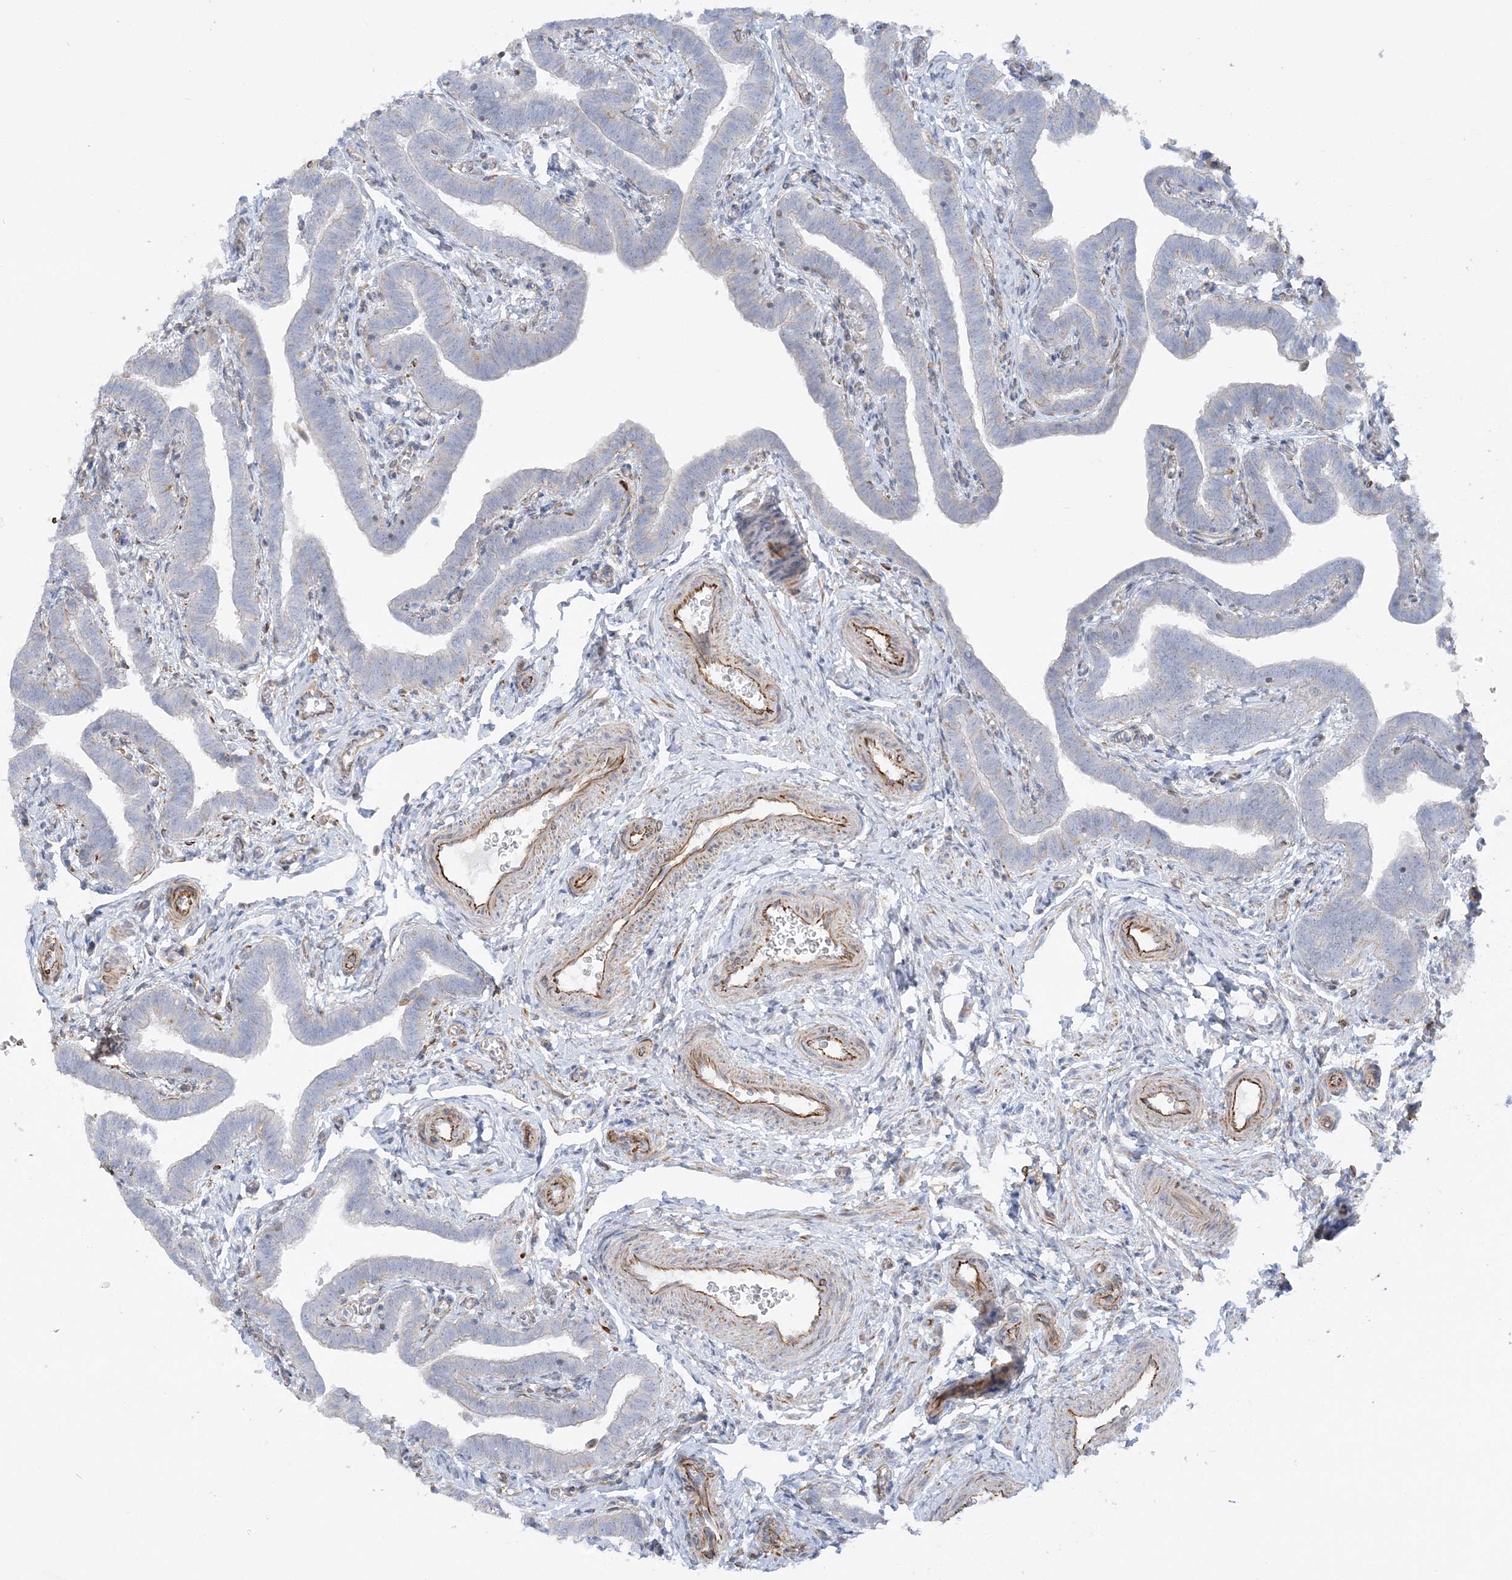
{"staining": {"intensity": "weak", "quantity": "<25%", "location": "cytoplasmic/membranous"}, "tissue": "fallopian tube", "cell_type": "Glandular cells", "image_type": "normal", "snomed": [{"axis": "morphology", "description": "Normal tissue, NOS"}, {"axis": "topography", "description": "Fallopian tube"}], "caption": "IHC micrograph of unremarkable human fallopian tube stained for a protein (brown), which reveals no staining in glandular cells.", "gene": "SCLT1", "patient": {"sex": "female", "age": 36}}